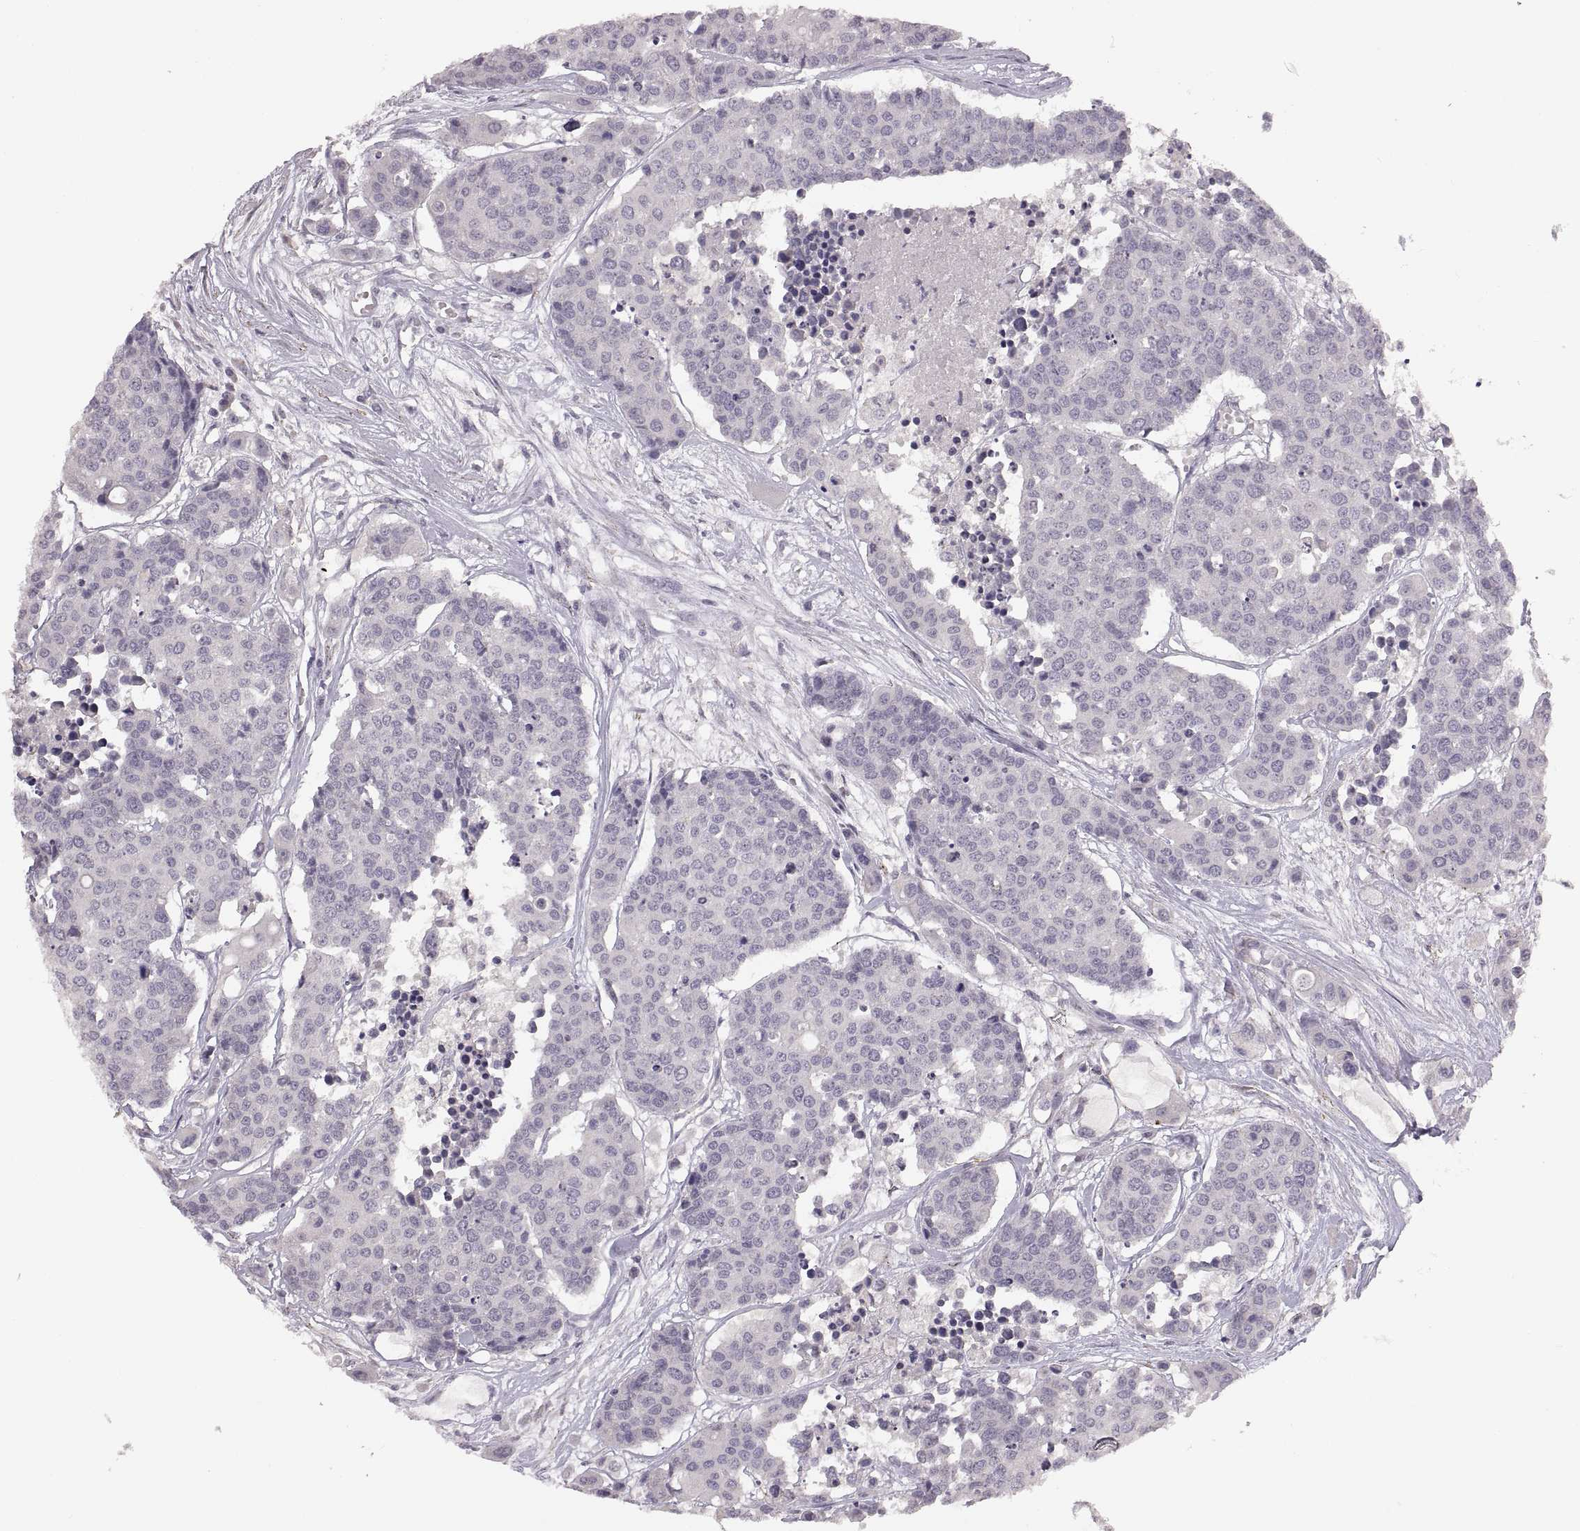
{"staining": {"intensity": "negative", "quantity": "none", "location": "none"}, "tissue": "carcinoid", "cell_type": "Tumor cells", "image_type": "cancer", "snomed": [{"axis": "morphology", "description": "Carcinoid, malignant, NOS"}, {"axis": "topography", "description": "Colon"}], "caption": "Immunohistochemistry micrograph of human carcinoid stained for a protein (brown), which demonstrates no staining in tumor cells. (Brightfield microscopy of DAB (3,3'-diaminobenzidine) immunohistochemistry (IHC) at high magnification).", "gene": "CDH2", "patient": {"sex": "male", "age": 81}}